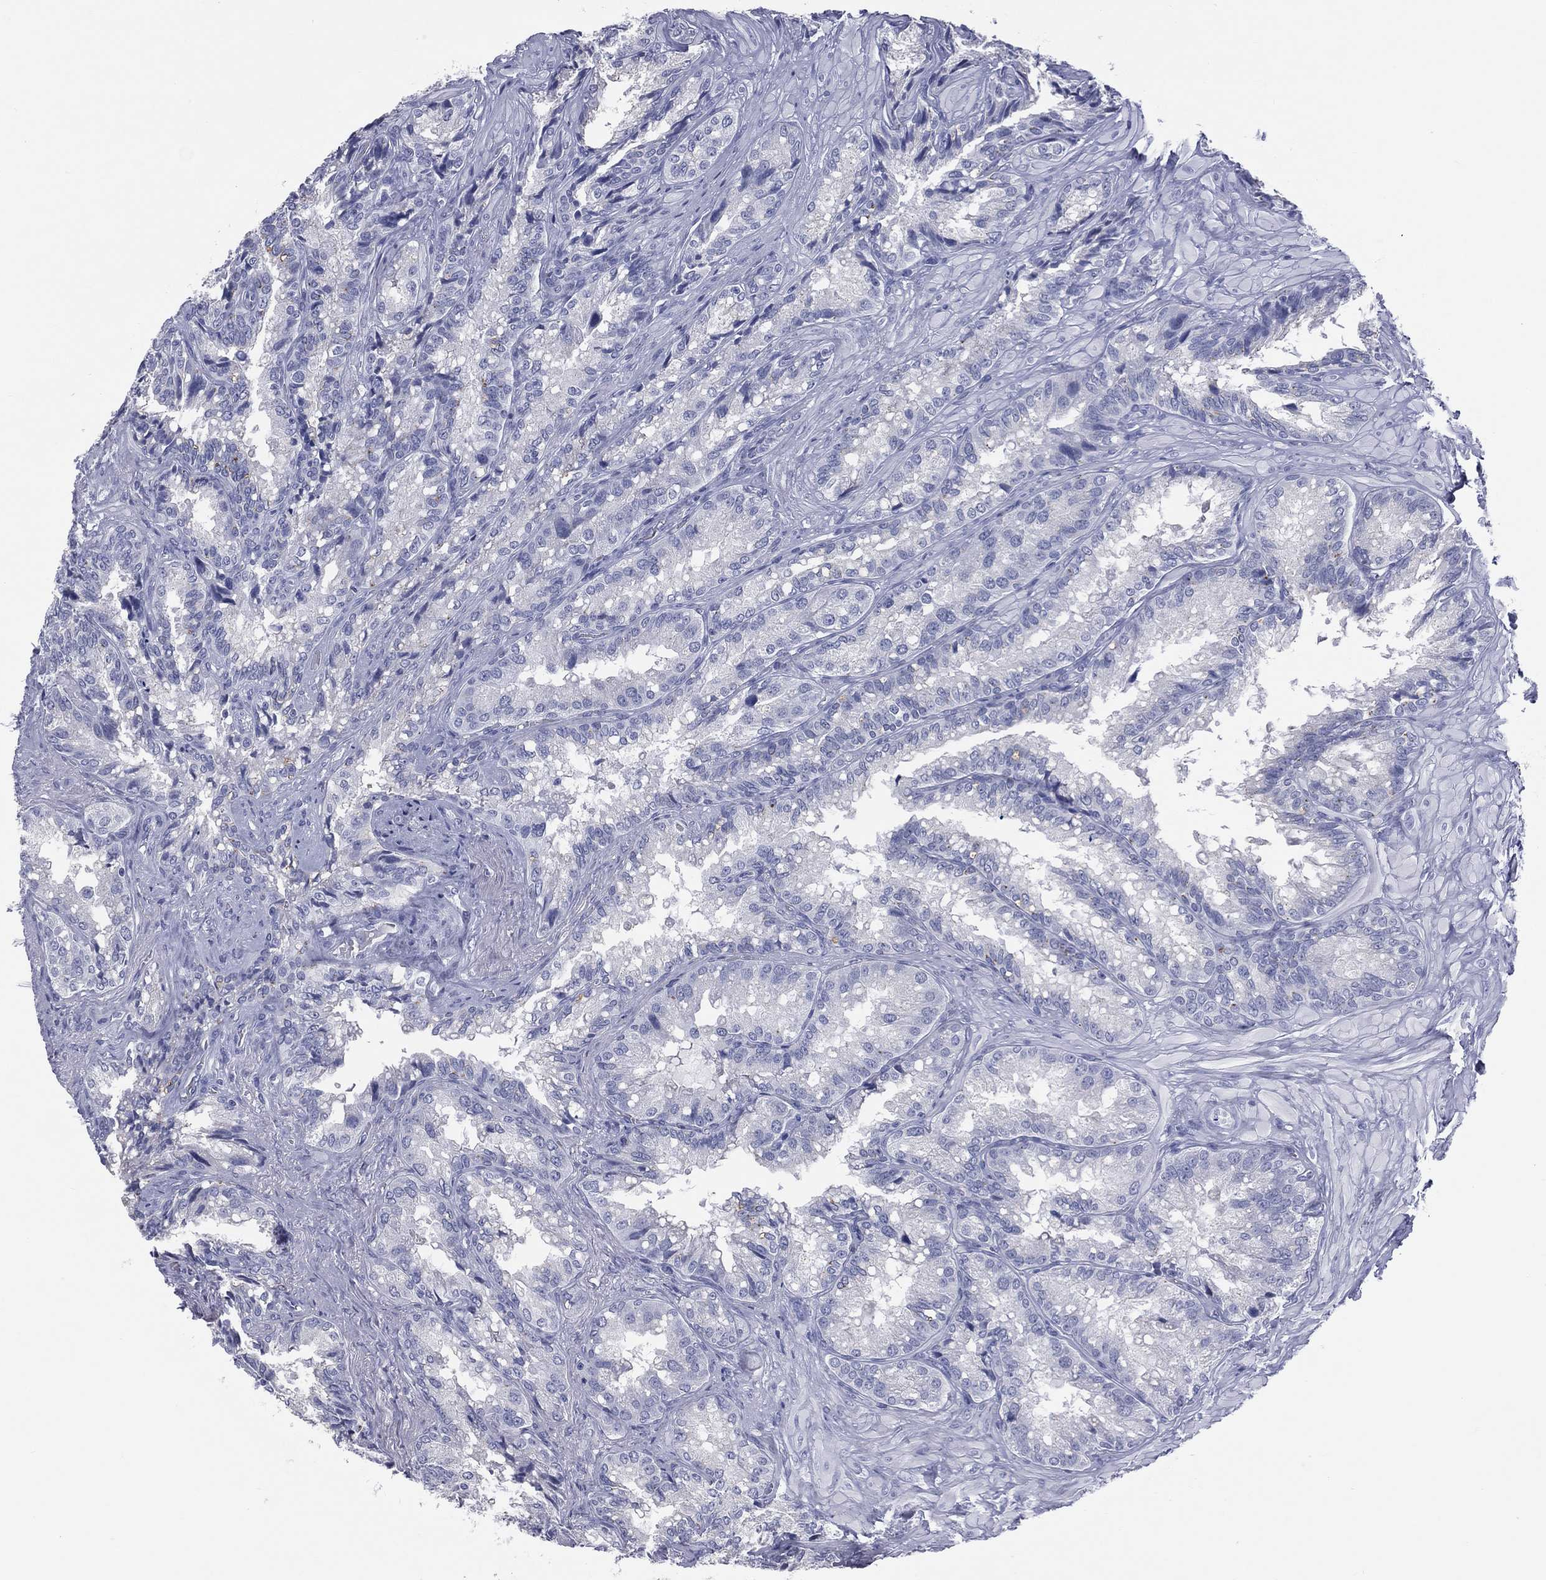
{"staining": {"intensity": "negative", "quantity": "none", "location": "none"}, "tissue": "seminal vesicle", "cell_type": "Glandular cells", "image_type": "normal", "snomed": [{"axis": "morphology", "description": "Normal tissue, NOS"}, {"axis": "topography", "description": "Seminal veicle"}], "caption": "There is no significant expression in glandular cells of seminal vesicle. Nuclei are stained in blue.", "gene": "MLN", "patient": {"sex": "male", "age": 68}}